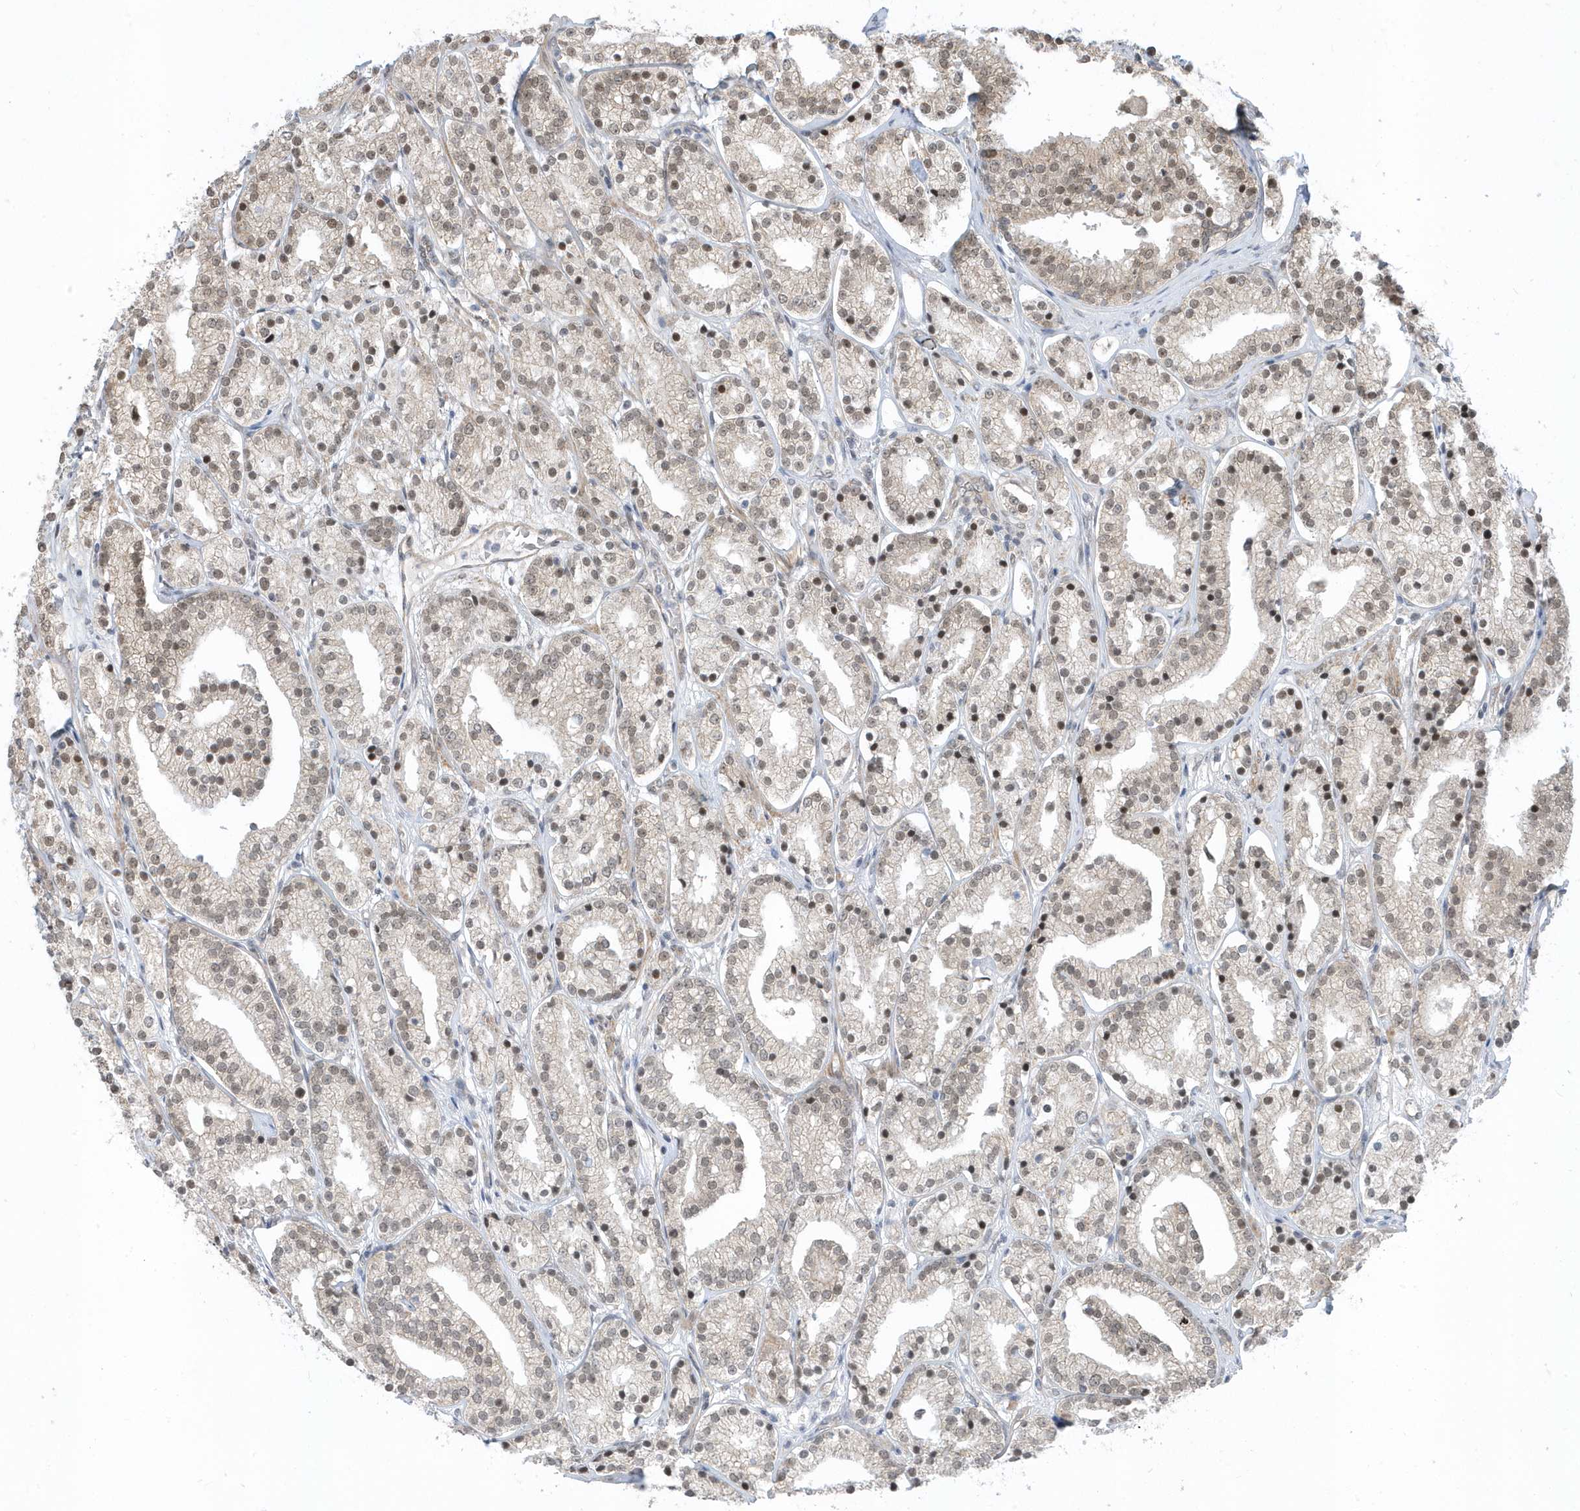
{"staining": {"intensity": "moderate", "quantity": "<25%", "location": "cytoplasmic/membranous,nuclear"}, "tissue": "prostate cancer", "cell_type": "Tumor cells", "image_type": "cancer", "snomed": [{"axis": "morphology", "description": "Adenocarcinoma, High grade"}, {"axis": "topography", "description": "Prostate"}], "caption": "Prostate cancer (adenocarcinoma (high-grade)) was stained to show a protein in brown. There is low levels of moderate cytoplasmic/membranous and nuclear expression in about <25% of tumor cells.", "gene": "USP53", "patient": {"sex": "male", "age": 69}}